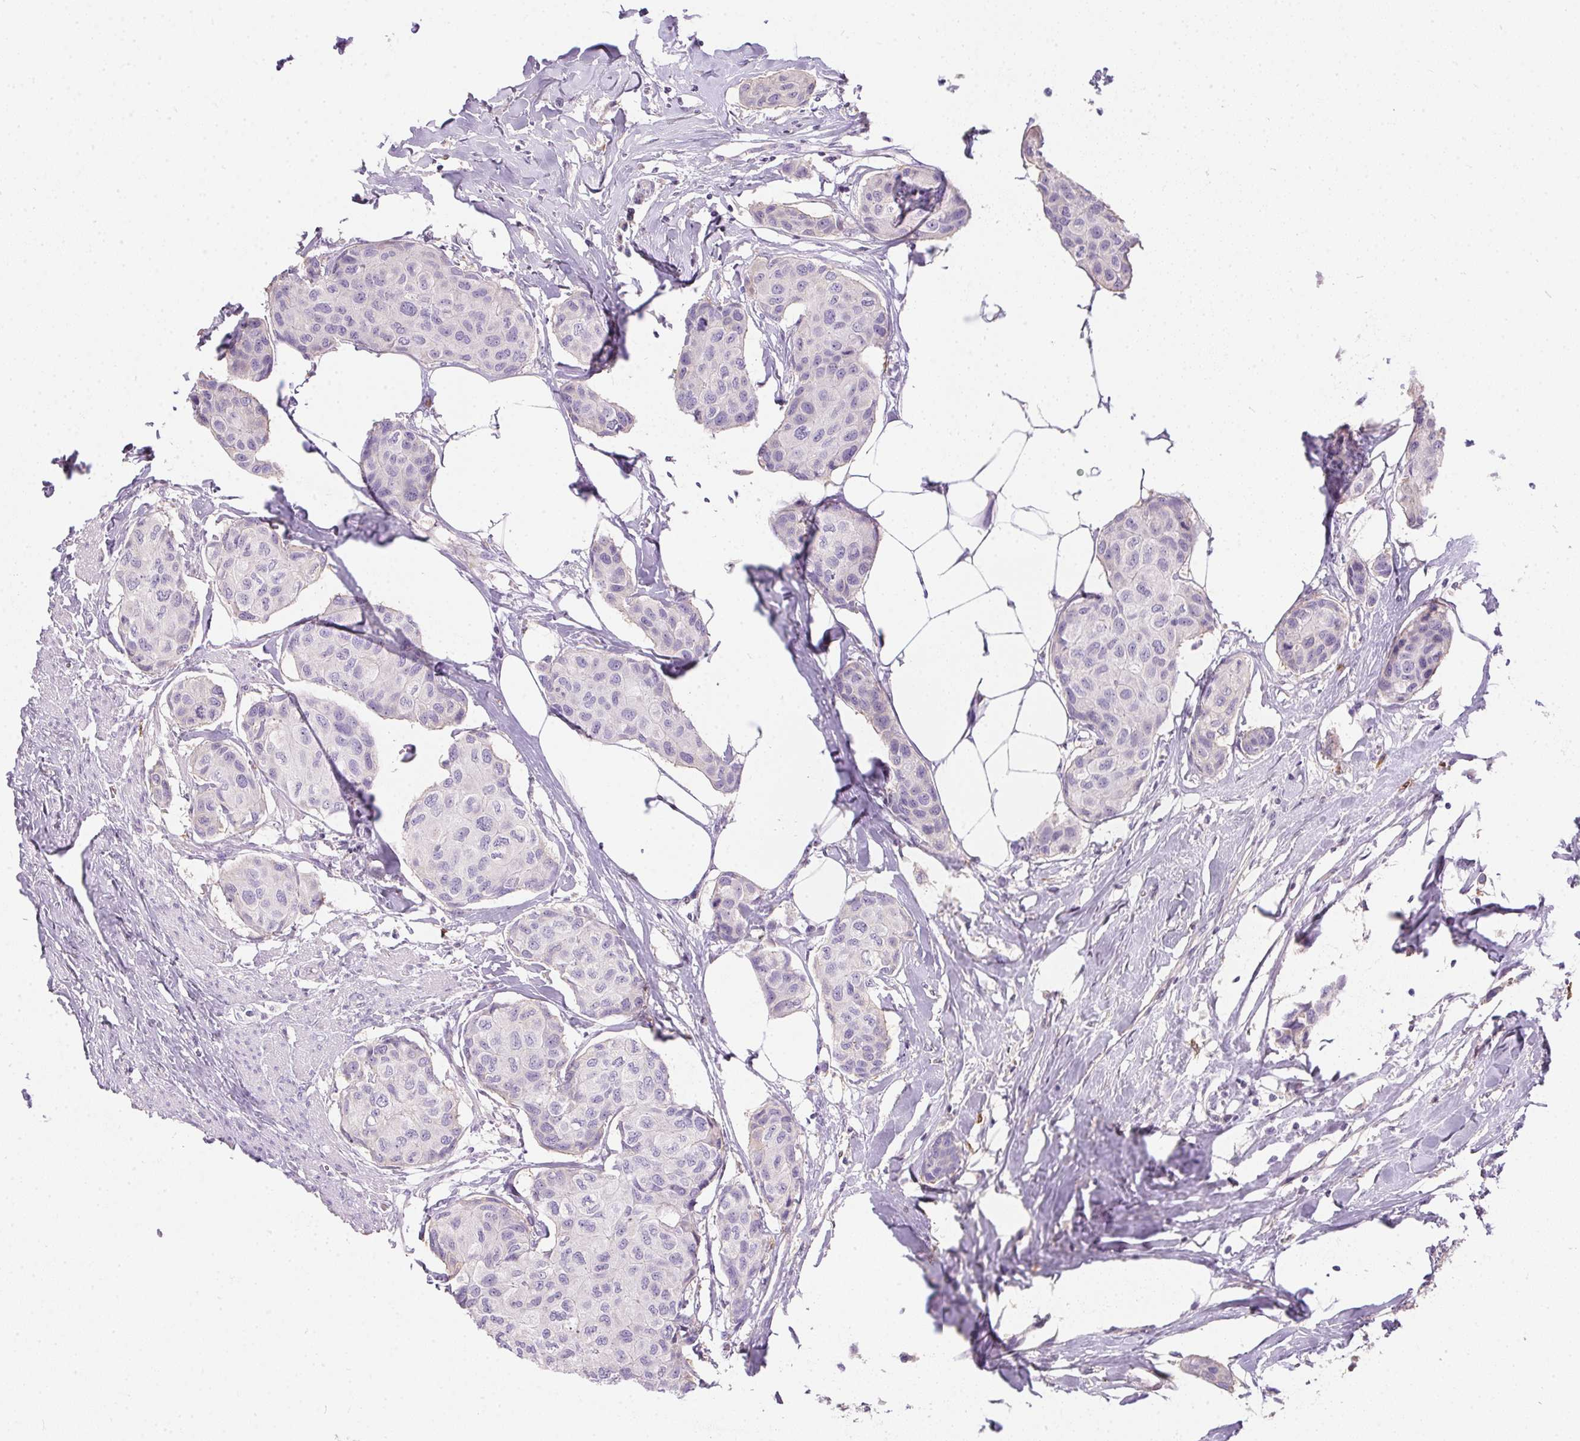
{"staining": {"intensity": "negative", "quantity": "none", "location": "none"}, "tissue": "breast cancer", "cell_type": "Tumor cells", "image_type": "cancer", "snomed": [{"axis": "morphology", "description": "Duct carcinoma"}, {"axis": "topography", "description": "Breast"}], "caption": "IHC histopathology image of invasive ductal carcinoma (breast) stained for a protein (brown), which displays no positivity in tumor cells. Brightfield microscopy of immunohistochemistry stained with DAB (3,3'-diaminobenzidine) (brown) and hematoxylin (blue), captured at high magnification.", "gene": "ORM1", "patient": {"sex": "female", "age": 80}}